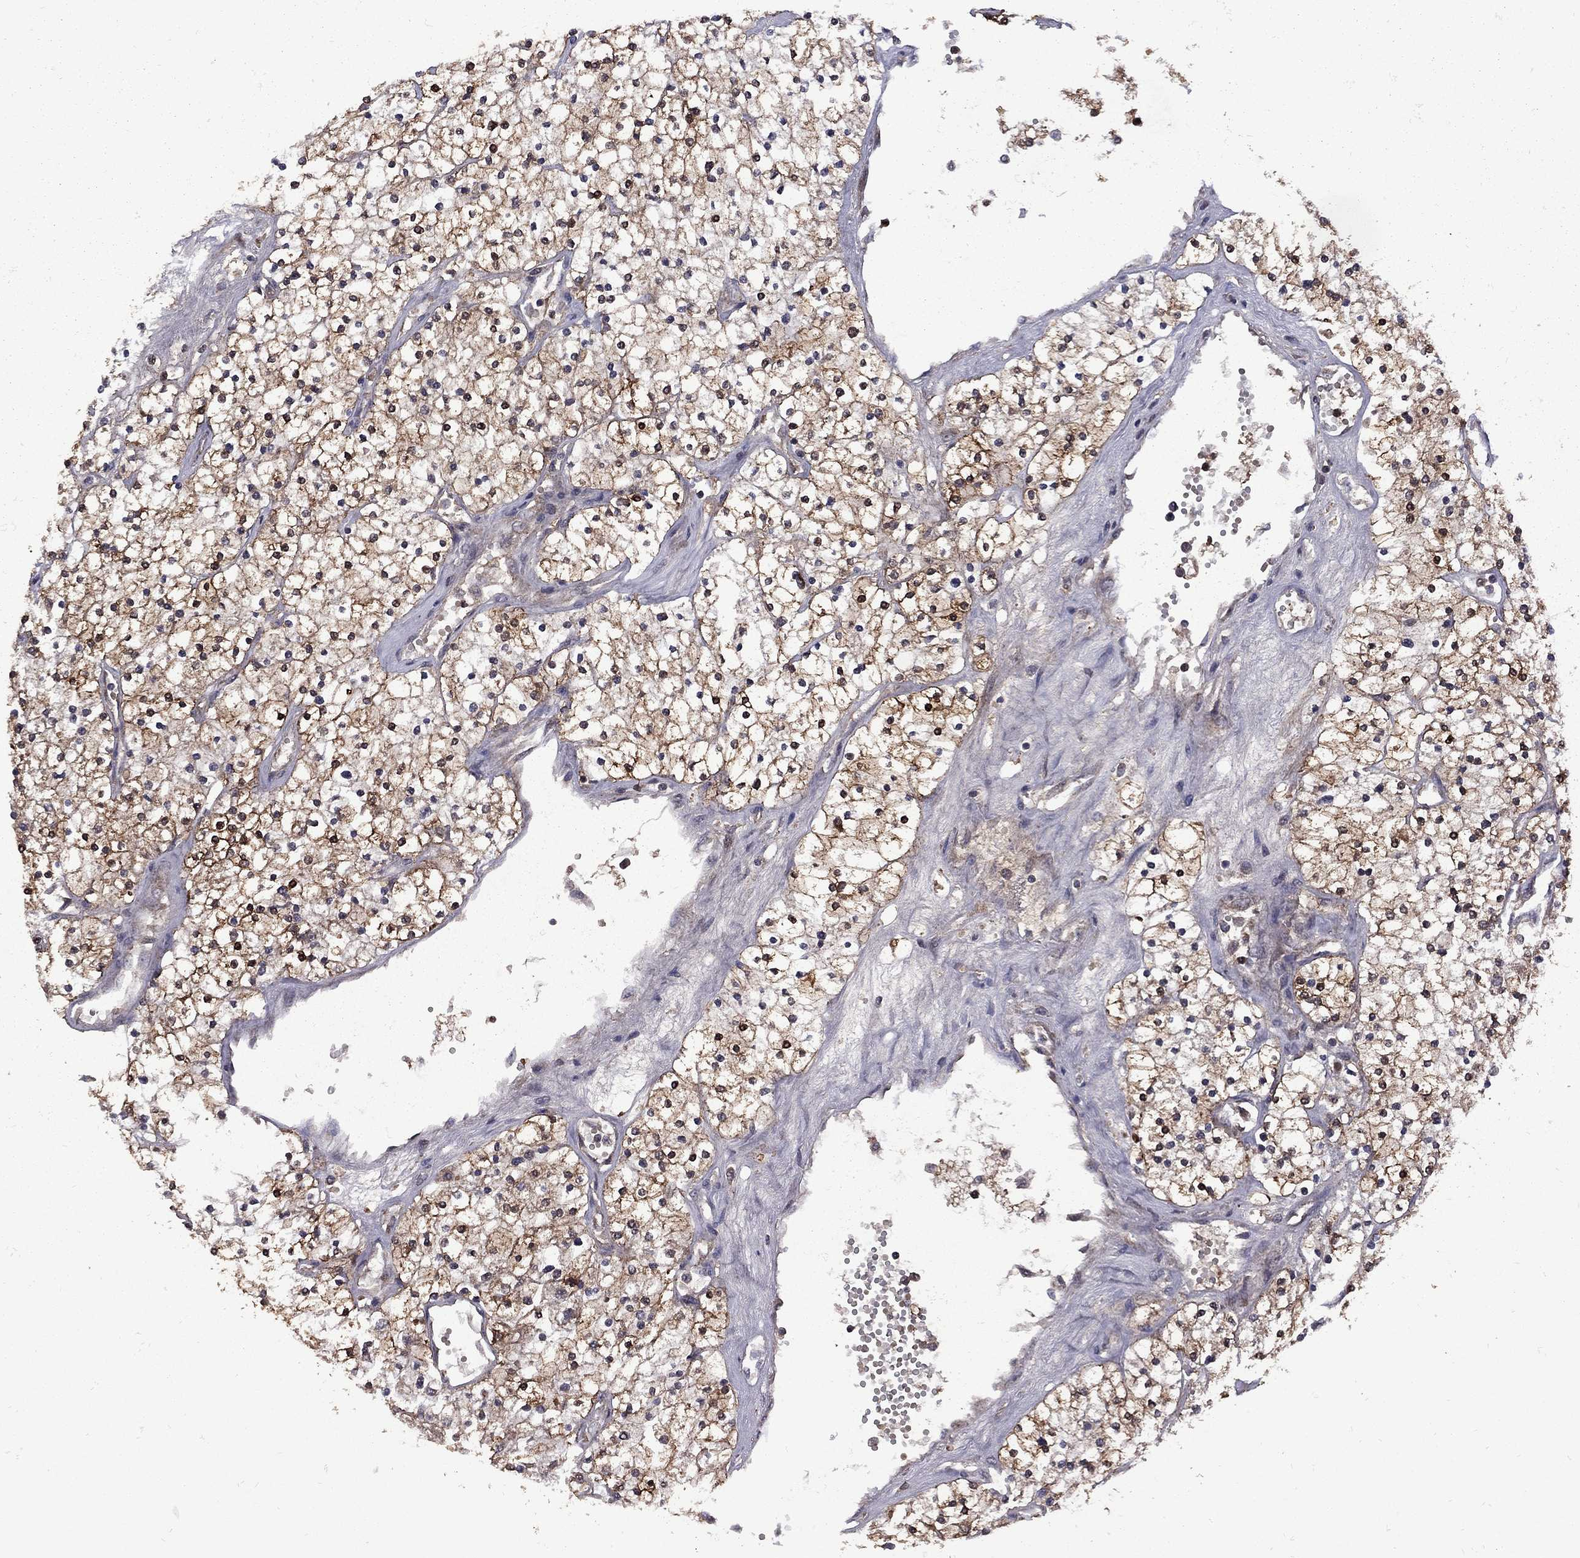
{"staining": {"intensity": "strong", "quantity": ">75%", "location": "cytoplasmic/membranous"}, "tissue": "renal cancer", "cell_type": "Tumor cells", "image_type": "cancer", "snomed": [{"axis": "morphology", "description": "Adenocarcinoma, NOS"}, {"axis": "topography", "description": "Kidney"}], "caption": "IHC micrograph of neoplastic tissue: renal cancer stained using IHC exhibits high levels of strong protein expression localized specifically in the cytoplasmic/membranous of tumor cells, appearing as a cytoplasmic/membranous brown color.", "gene": "IPP", "patient": {"sex": "male", "age": 80}}